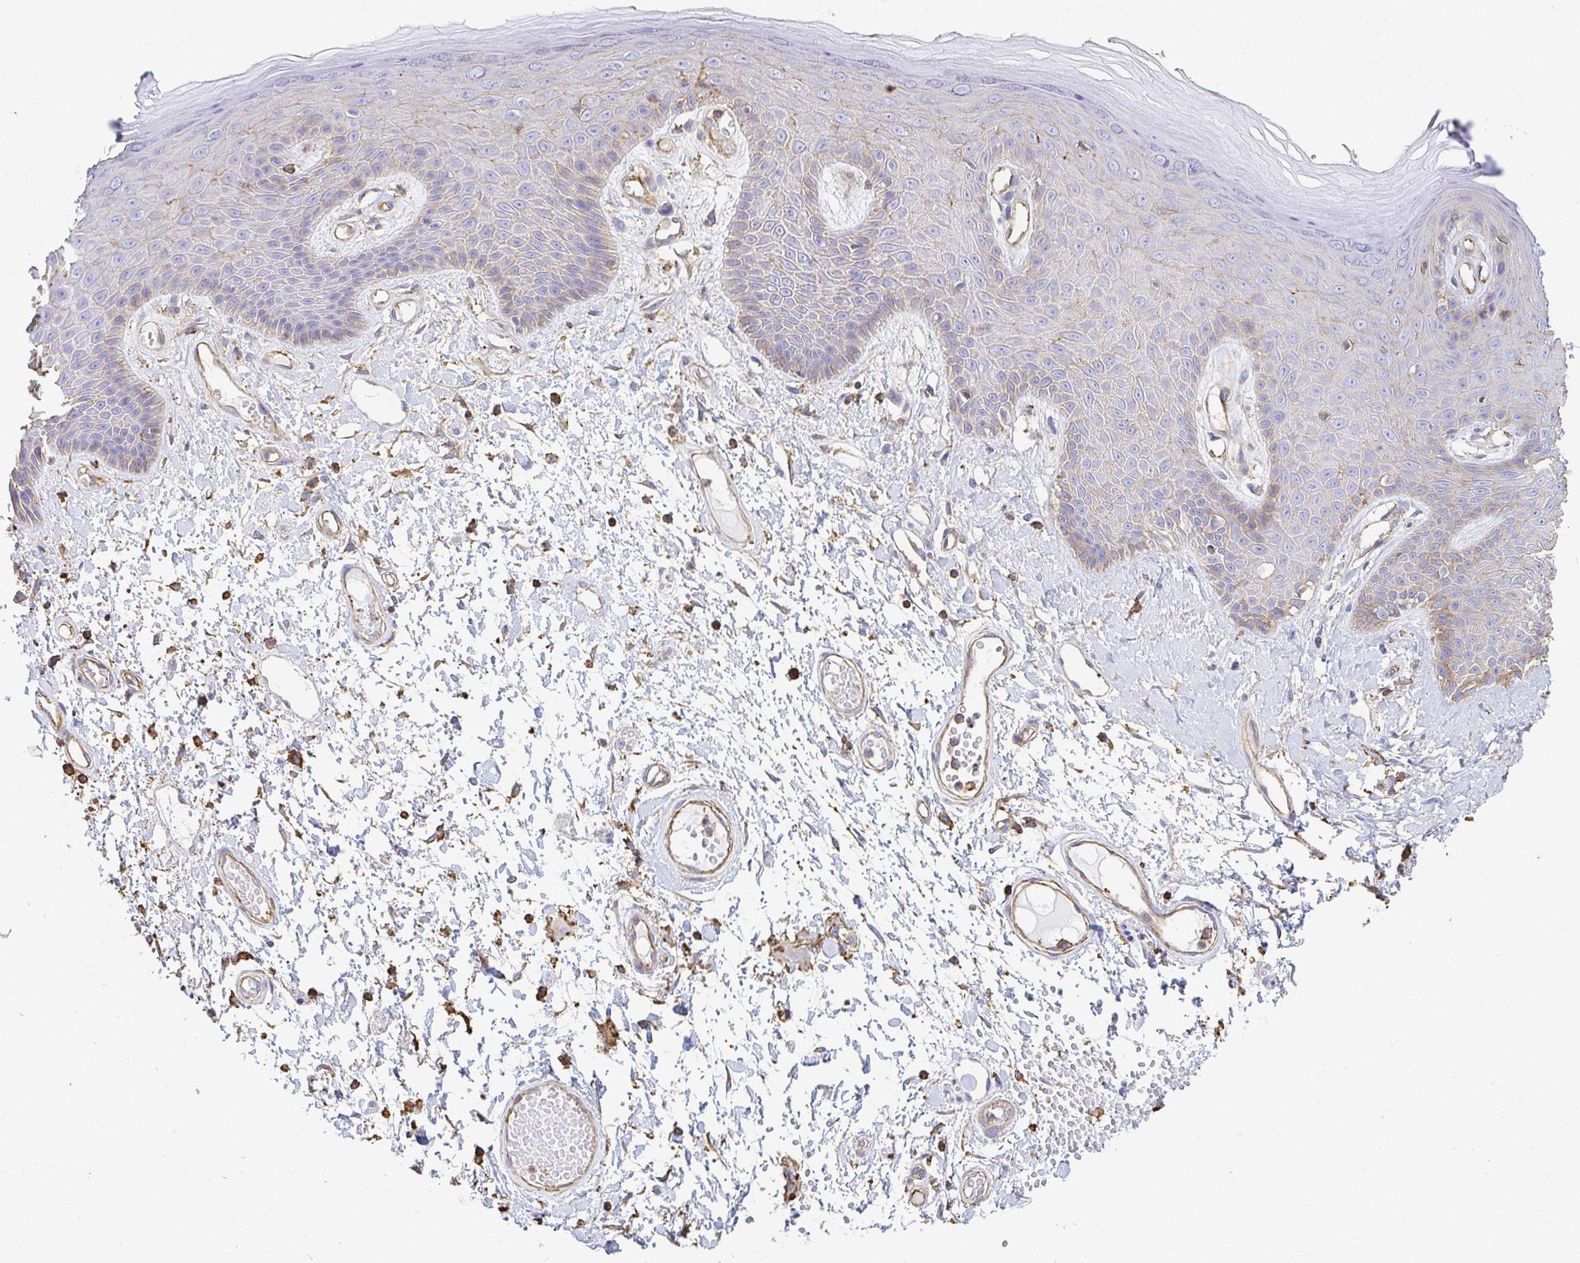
{"staining": {"intensity": "weak", "quantity": "<25%", "location": "cytoplasmic/membranous"}, "tissue": "skin", "cell_type": "Epidermal cells", "image_type": "normal", "snomed": [{"axis": "morphology", "description": "Normal tissue, NOS"}, {"axis": "topography", "description": "Anal"}, {"axis": "topography", "description": "Peripheral nerve tissue"}], "caption": "This image is of unremarkable skin stained with immunohistochemistry (IHC) to label a protein in brown with the nuclei are counter-stained blue. There is no staining in epidermal cells. The staining was performed using DAB (3,3'-diaminobenzidine) to visualize the protein expression in brown, while the nuclei were stained in blue with hematoxylin (Magnification: 20x).", "gene": "PTPN14", "patient": {"sex": "male", "age": 78}}